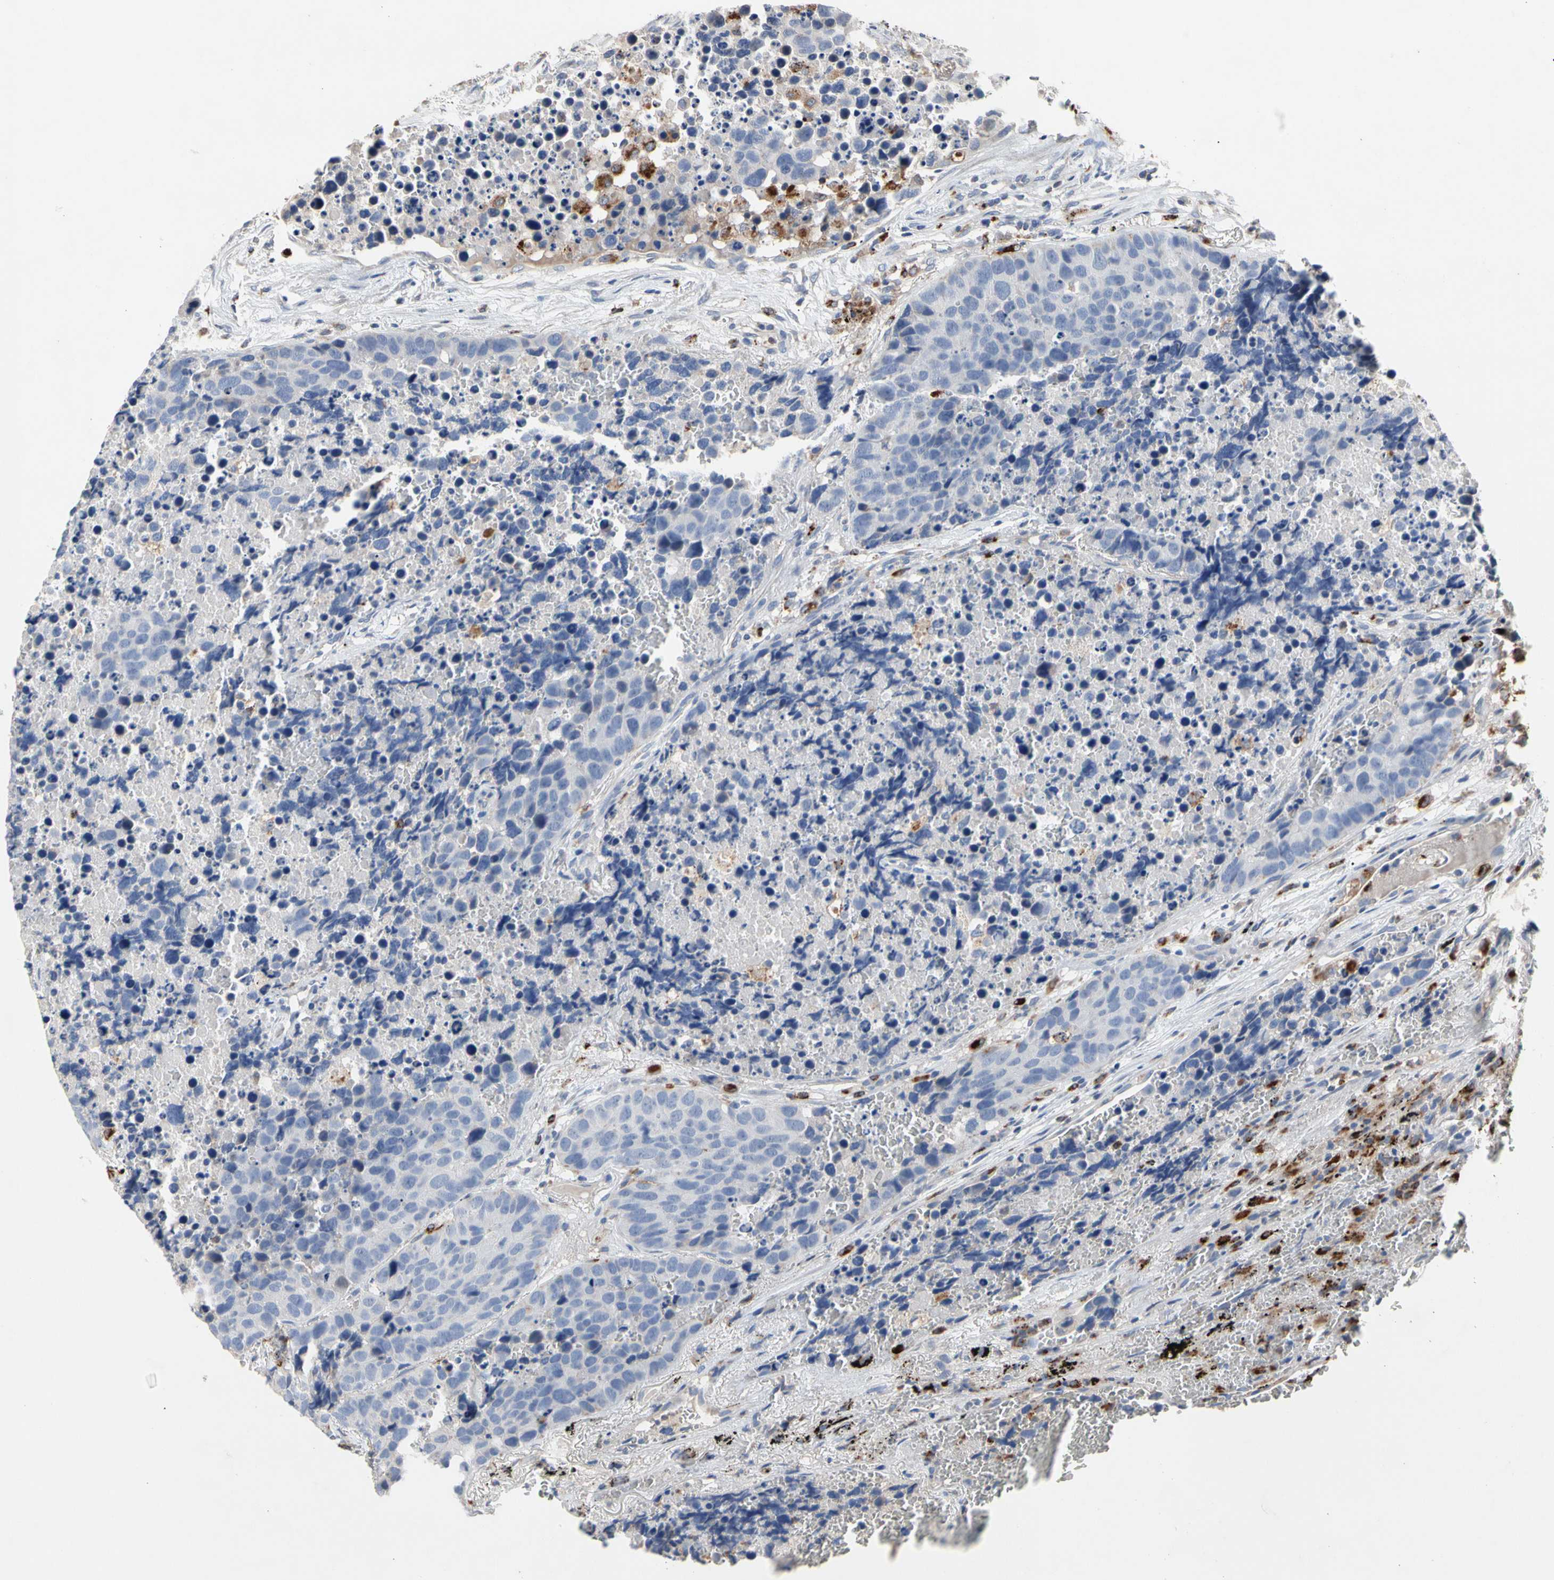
{"staining": {"intensity": "negative", "quantity": "none", "location": "none"}, "tissue": "carcinoid", "cell_type": "Tumor cells", "image_type": "cancer", "snomed": [{"axis": "morphology", "description": "Carcinoid, malignant, NOS"}, {"axis": "topography", "description": "Lung"}], "caption": "Human carcinoid stained for a protein using IHC exhibits no expression in tumor cells.", "gene": "ADA2", "patient": {"sex": "male", "age": 60}}